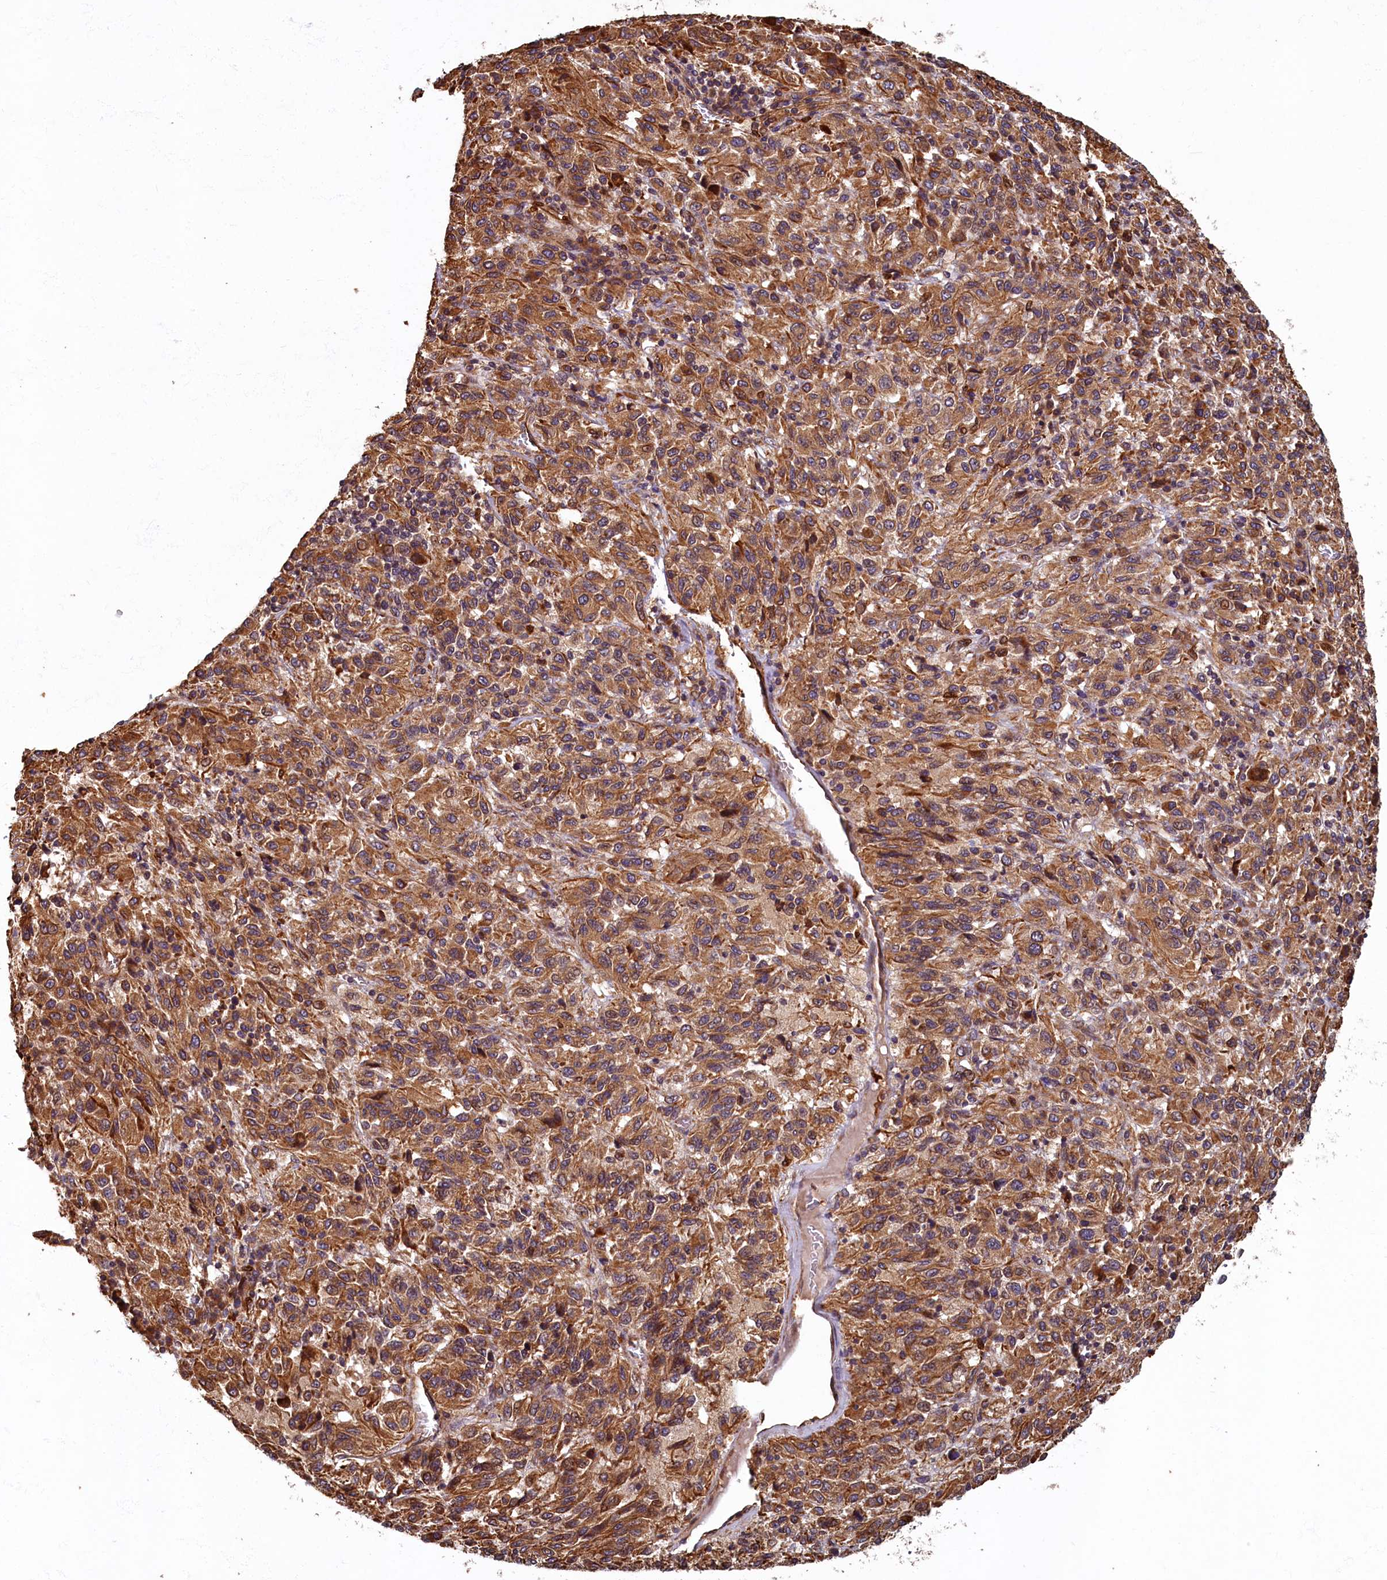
{"staining": {"intensity": "moderate", "quantity": ">75%", "location": "cytoplasmic/membranous"}, "tissue": "melanoma", "cell_type": "Tumor cells", "image_type": "cancer", "snomed": [{"axis": "morphology", "description": "Malignant melanoma, Metastatic site"}, {"axis": "topography", "description": "Lung"}], "caption": "Human melanoma stained with a protein marker demonstrates moderate staining in tumor cells.", "gene": "CCDC102B", "patient": {"sex": "male", "age": 64}}